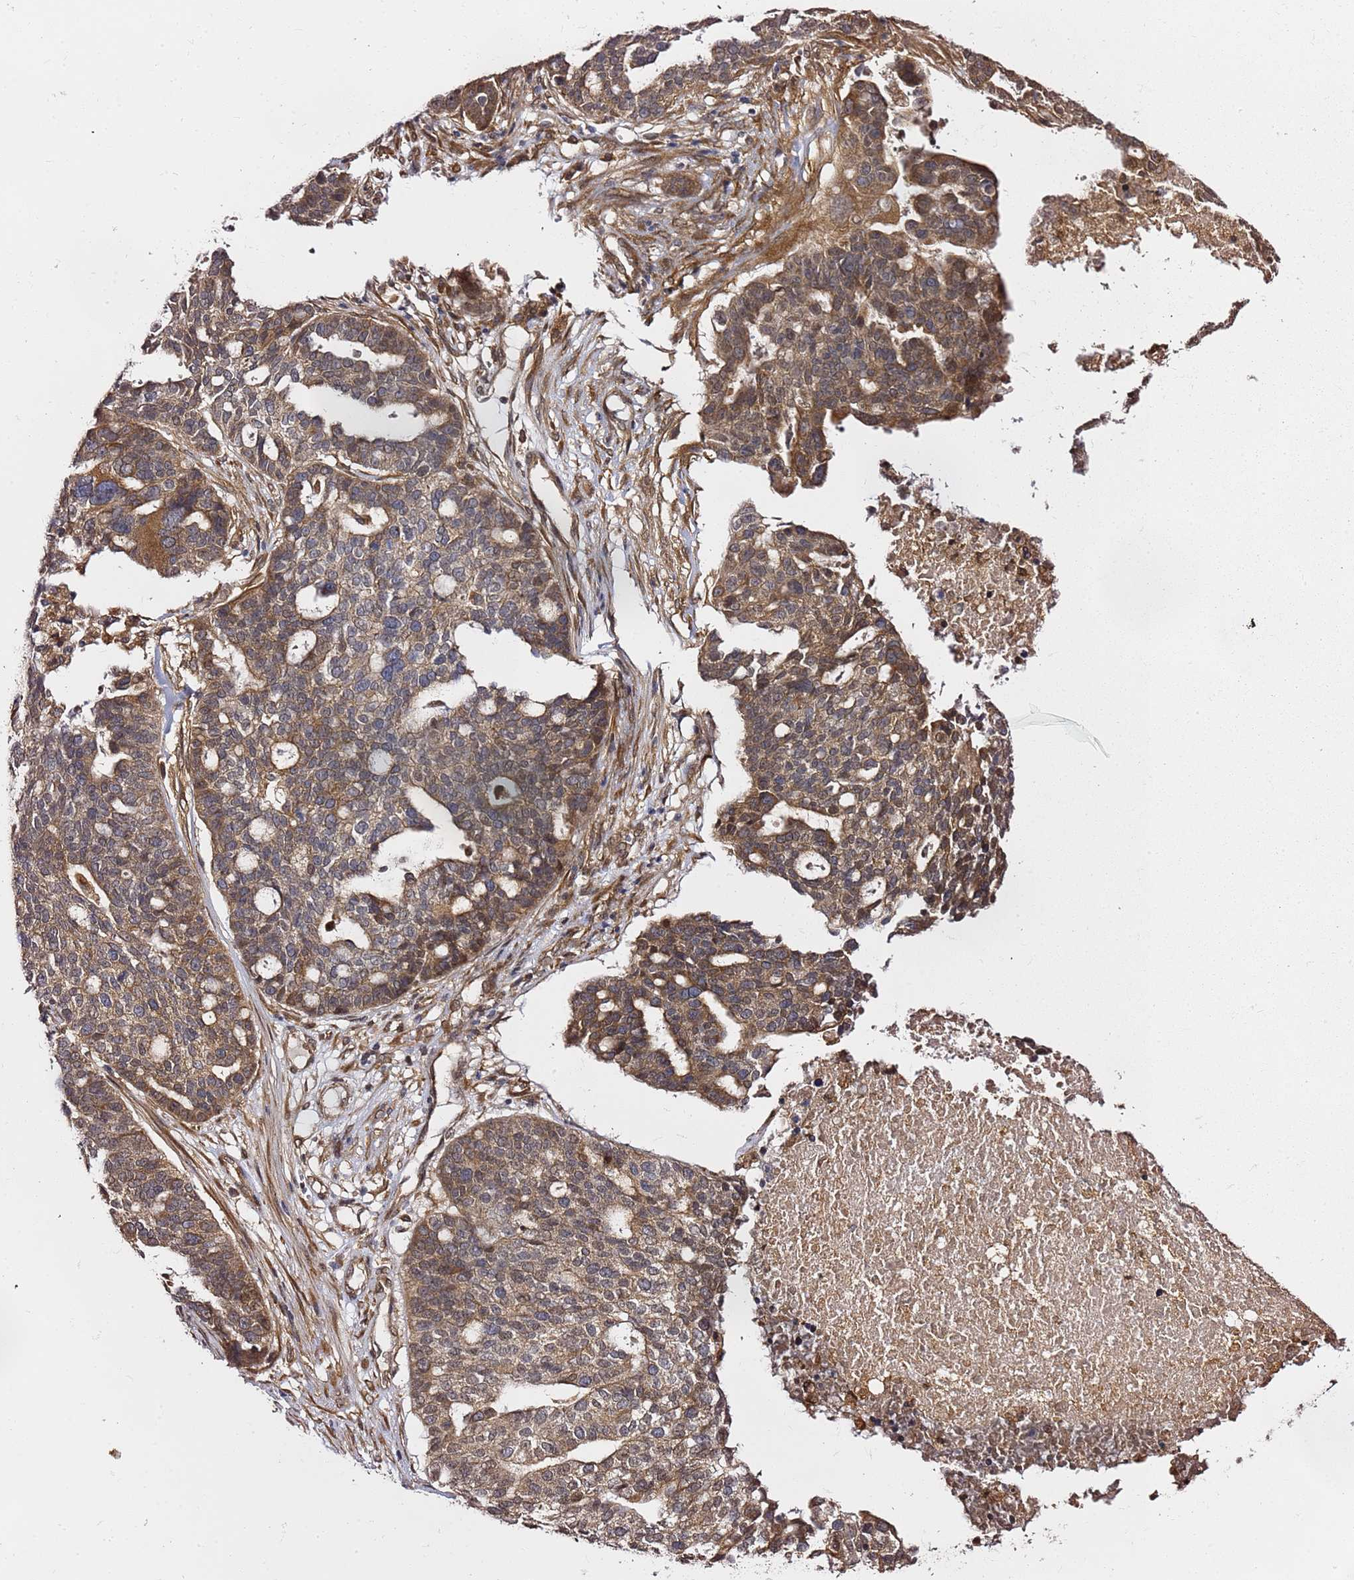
{"staining": {"intensity": "moderate", "quantity": ">75%", "location": "cytoplasmic/membranous"}, "tissue": "ovarian cancer", "cell_type": "Tumor cells", "image_type": "cancer", "snomed": [{"axis": "morphology", "description": "Cystadenocarcinoma, serous, NOS"}, {"axis": "topography", "description": "Ovary"}], "caption": "This is a histology image of immunohistochemistry (IHC) staining of serous cystadenocarcinoma (ovarian), which shows moderate positivity in the cytoplasmic/membranous of tumor cells.", "gene": "PRKAB2", "patient": {"sex": "female", "age": 59}}